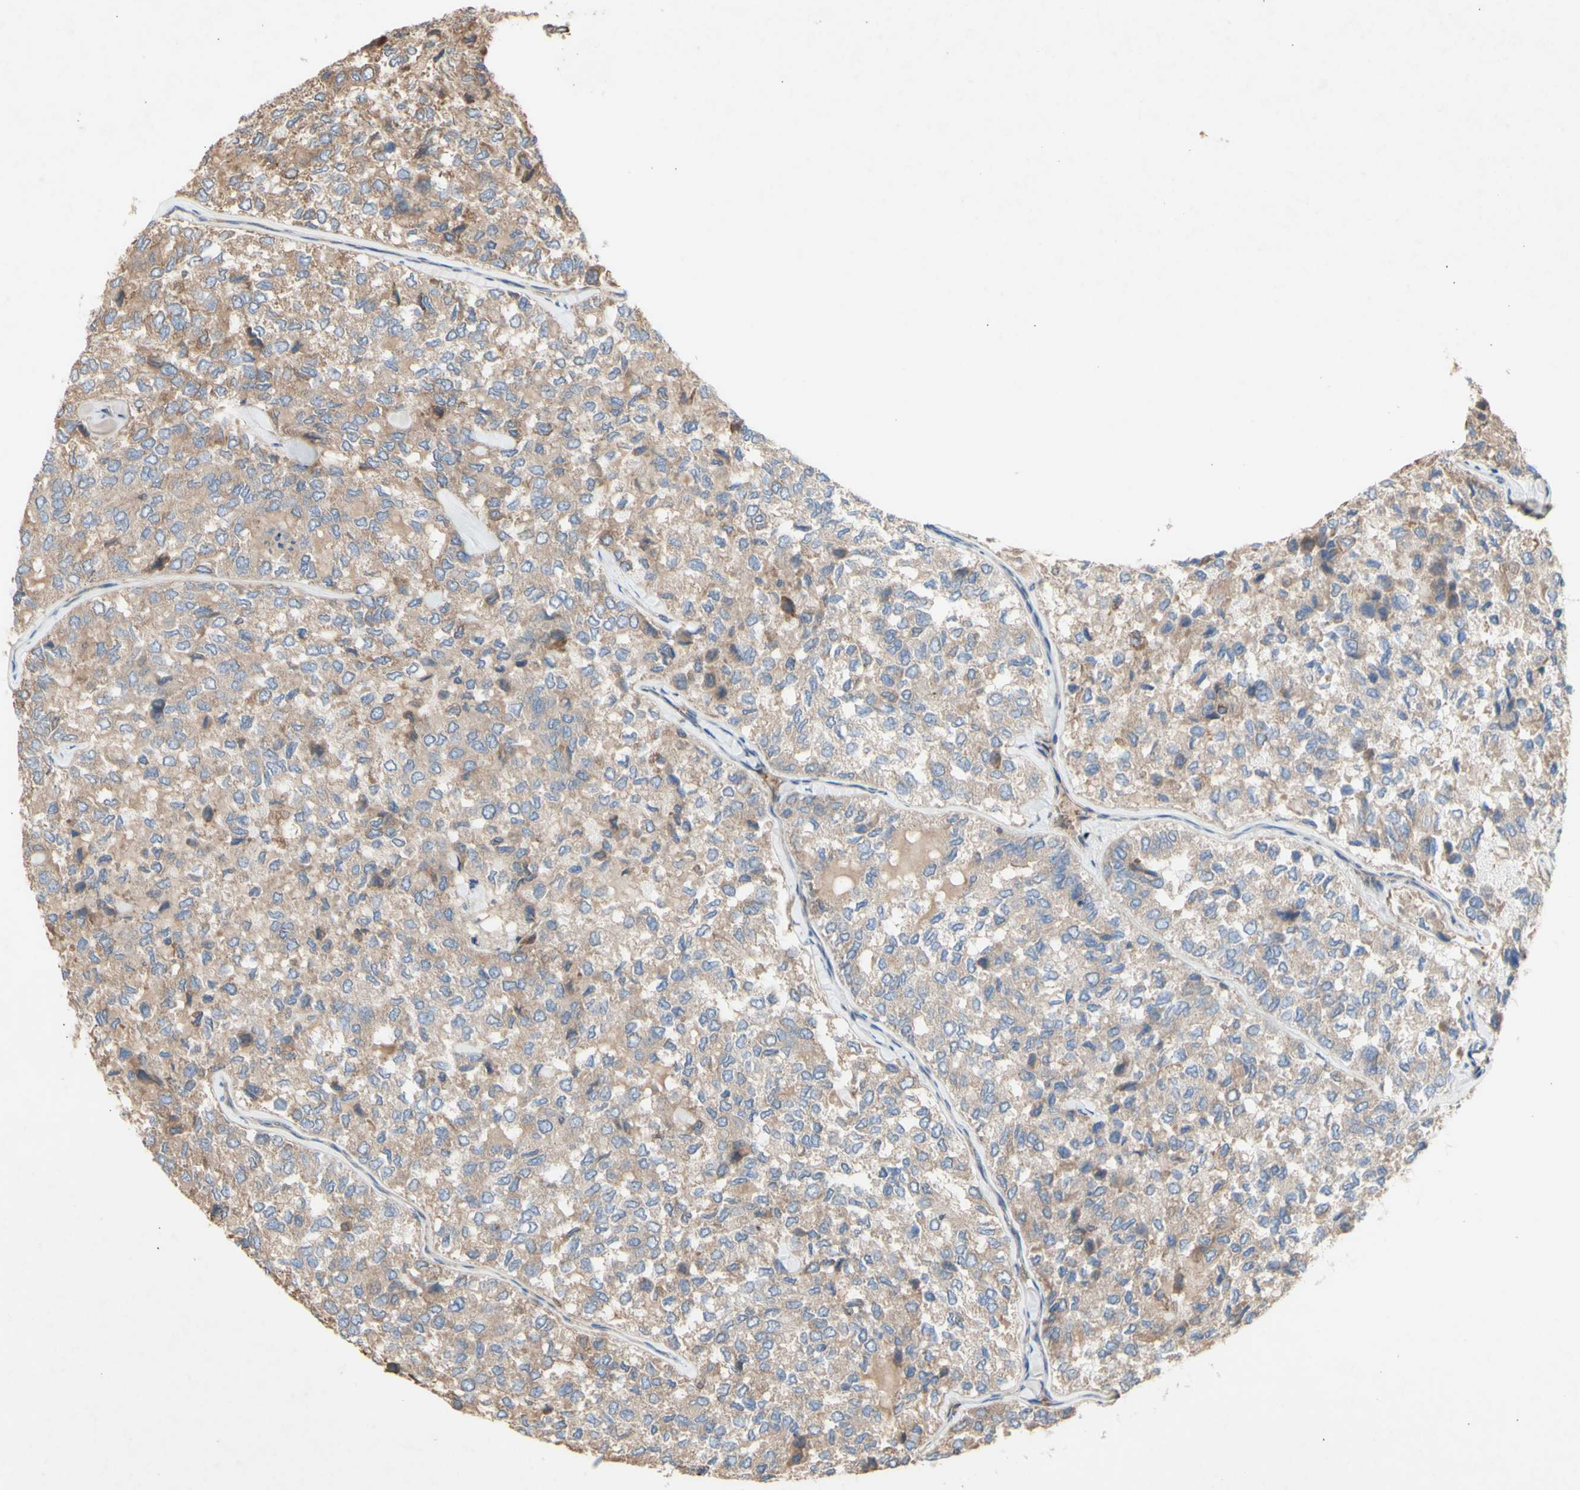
{"staining": {"intensity": "weak", "quantity": ">75%", "location": "cytoplasmic/membranous"}, "tissue": "thyroid cancer", "cell_type": "Tumor cells", "image_type": "cancer", "snomed": [{"axis": "morphology", "description": "Follicular adenoma carcinoma, NOS"}, {"axis": "topography", "description": "Thyroid gland"}], "caption": "A histopathology image of thyroid follicular adenoma carcinoma stained for a protein demonstrates weak cytoplasmic/membranous brown staining in tumor cells.", "gene": "KLC1", "patient": {"sex": "male", "age": 75}}